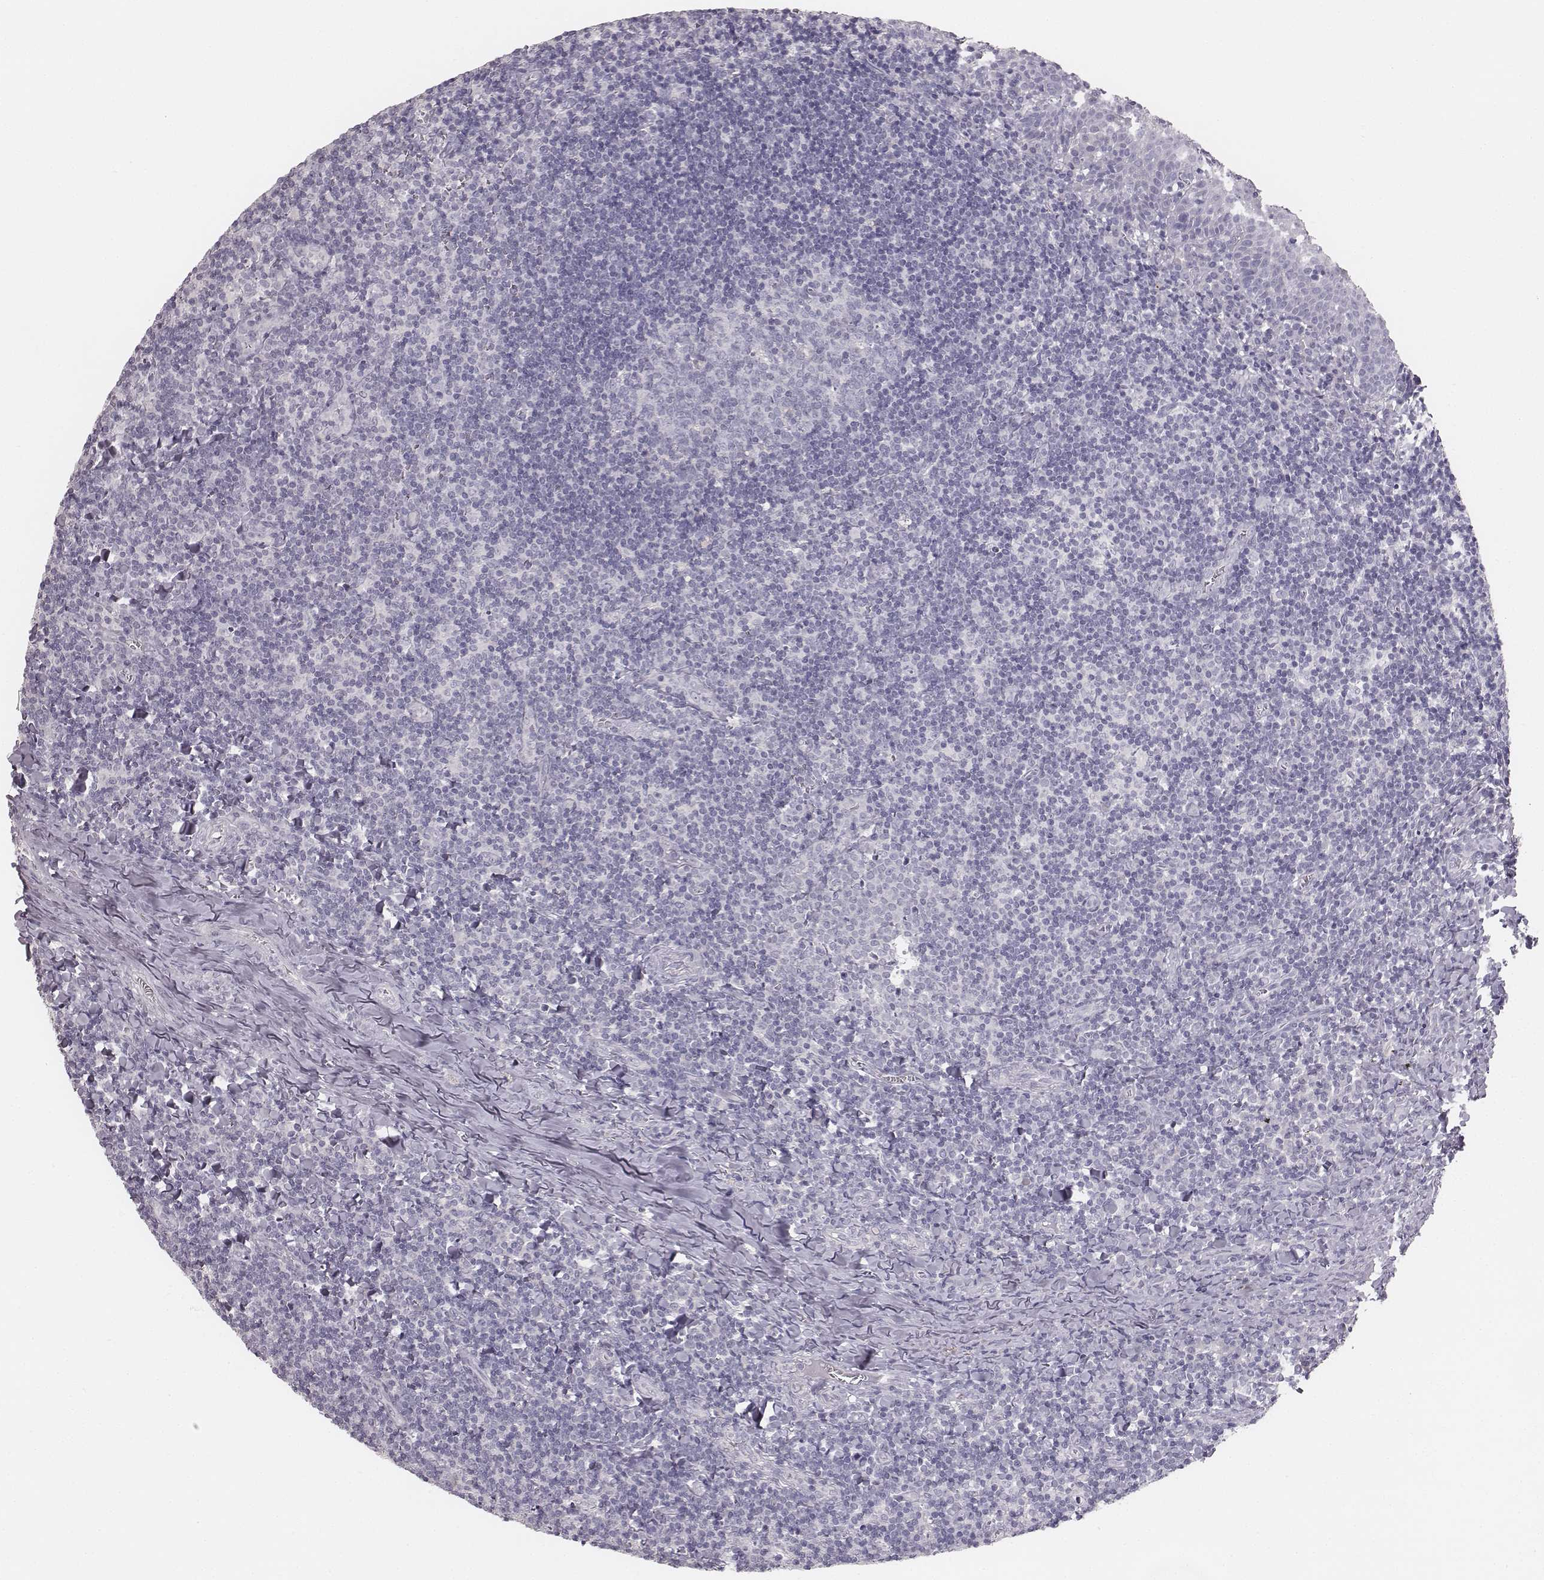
{"staining": {"intensity": "negative", "quantity": "none", "location": "none"}, "tissue": "tonsil", "cell_type": "Germinal center cells", "image_type": "normal", "snomed": [{"axis": "morphology", "description": "Normal tissue, NOS"}, {"axis": "morphology", "description": "Inflammation, NOS"}, {"axis": "topography", "description": "Tonsil"}], "caption": "Immunohistochemistry of benign tonsil demonstrates no staining in germinal center cells.", "gene": "MYH6", "patient": {"sex": "female", "age": 31}}